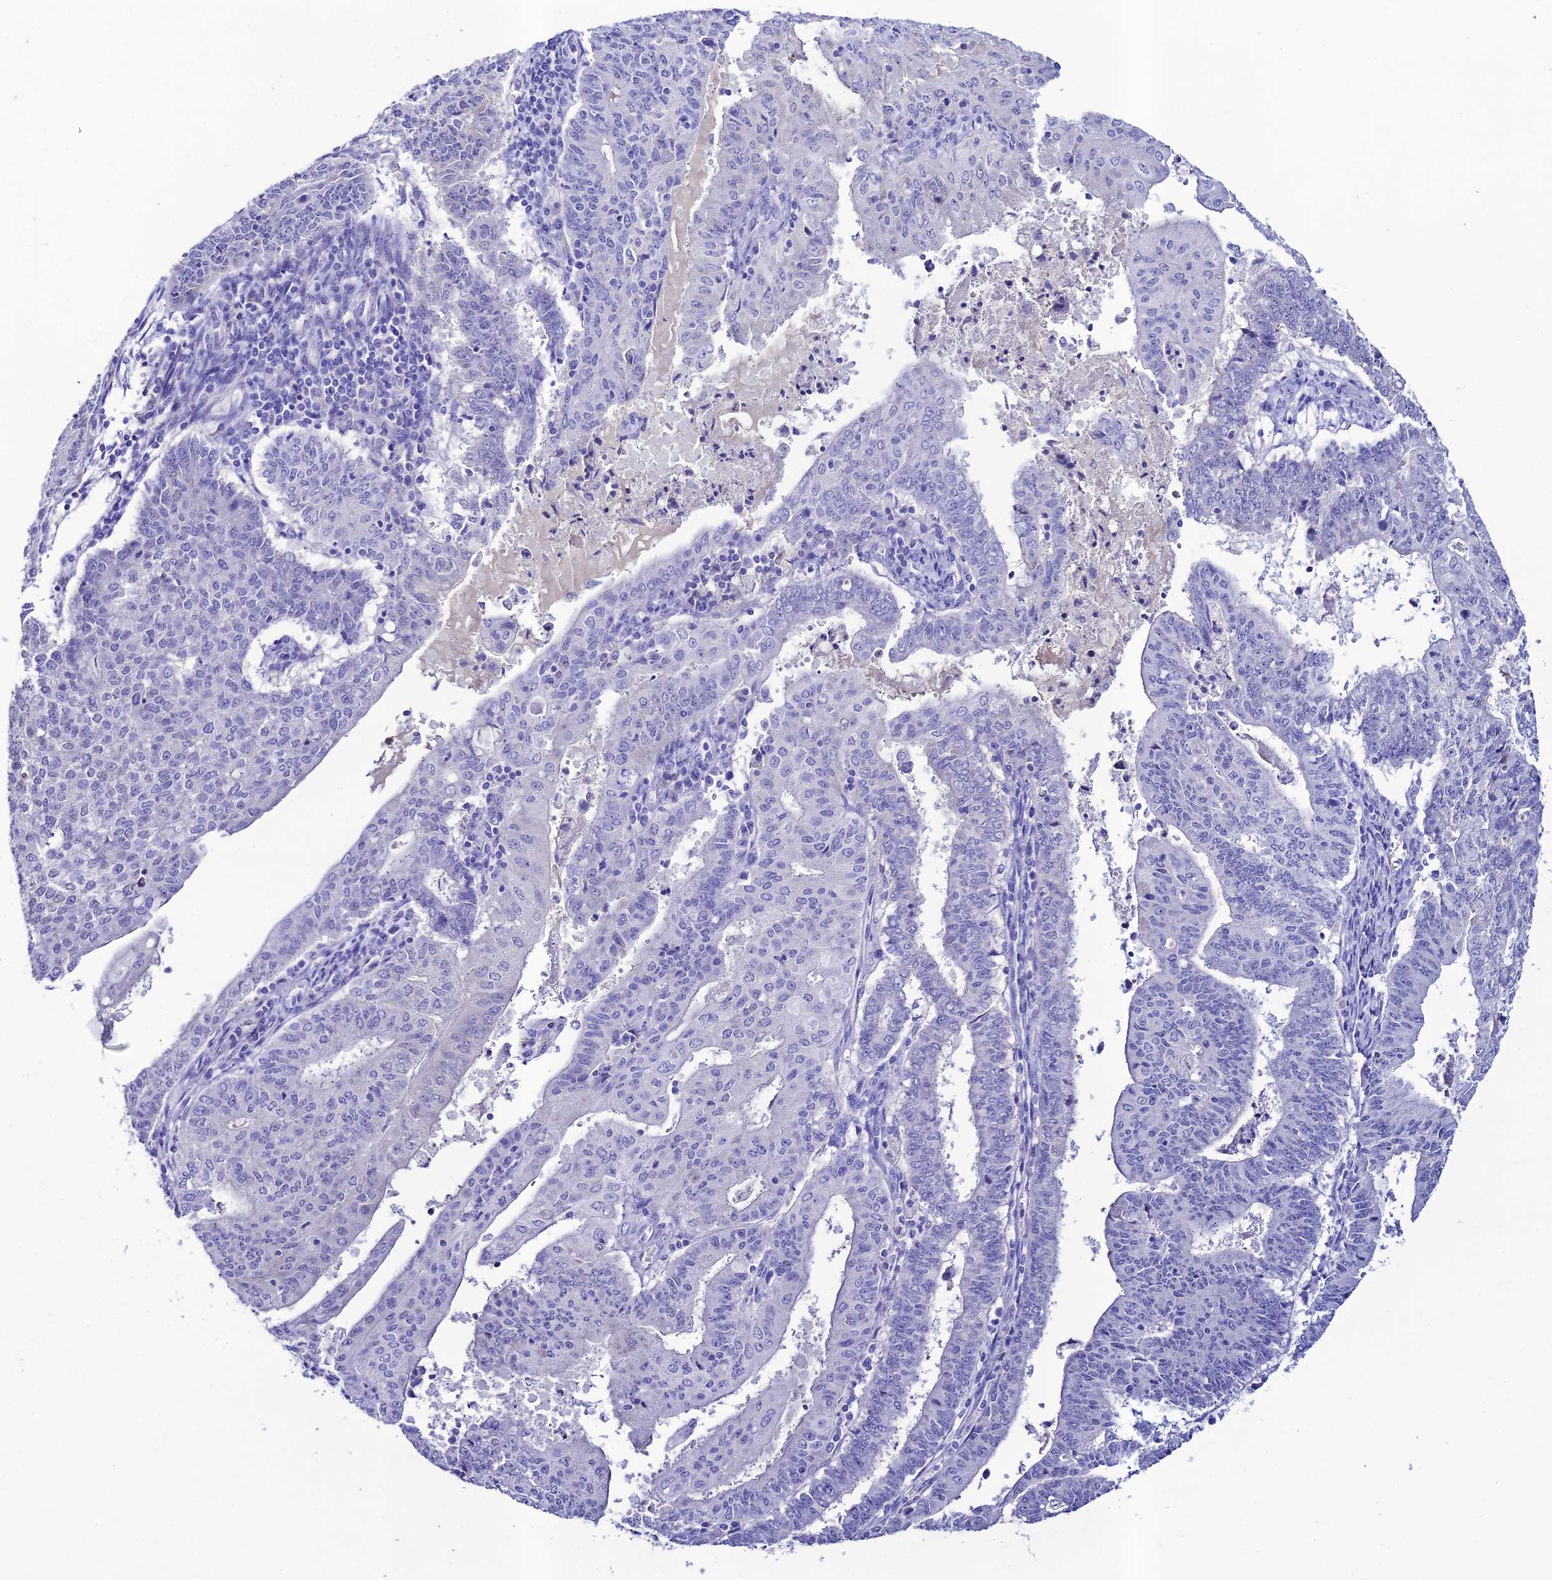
{"staining": {"intensity": "negative", "quantity": "none", "location": "none"}, "tissue": "endometrial cancer", "cell_type": "Tumor cells", "image_type": "cancer", "snomed": [{"axis": "morphology", "description": "Adenocarcinoma, NOS"}, {"axis": "topography", "description": "Endometrium"}], "caption": "Photomicrograph shows no protein staining in tumor cells of adenocarcinoma (endometrial) tissue.", "gene": "NLRP6", "patient": {"sex": "female", "age": 59}}